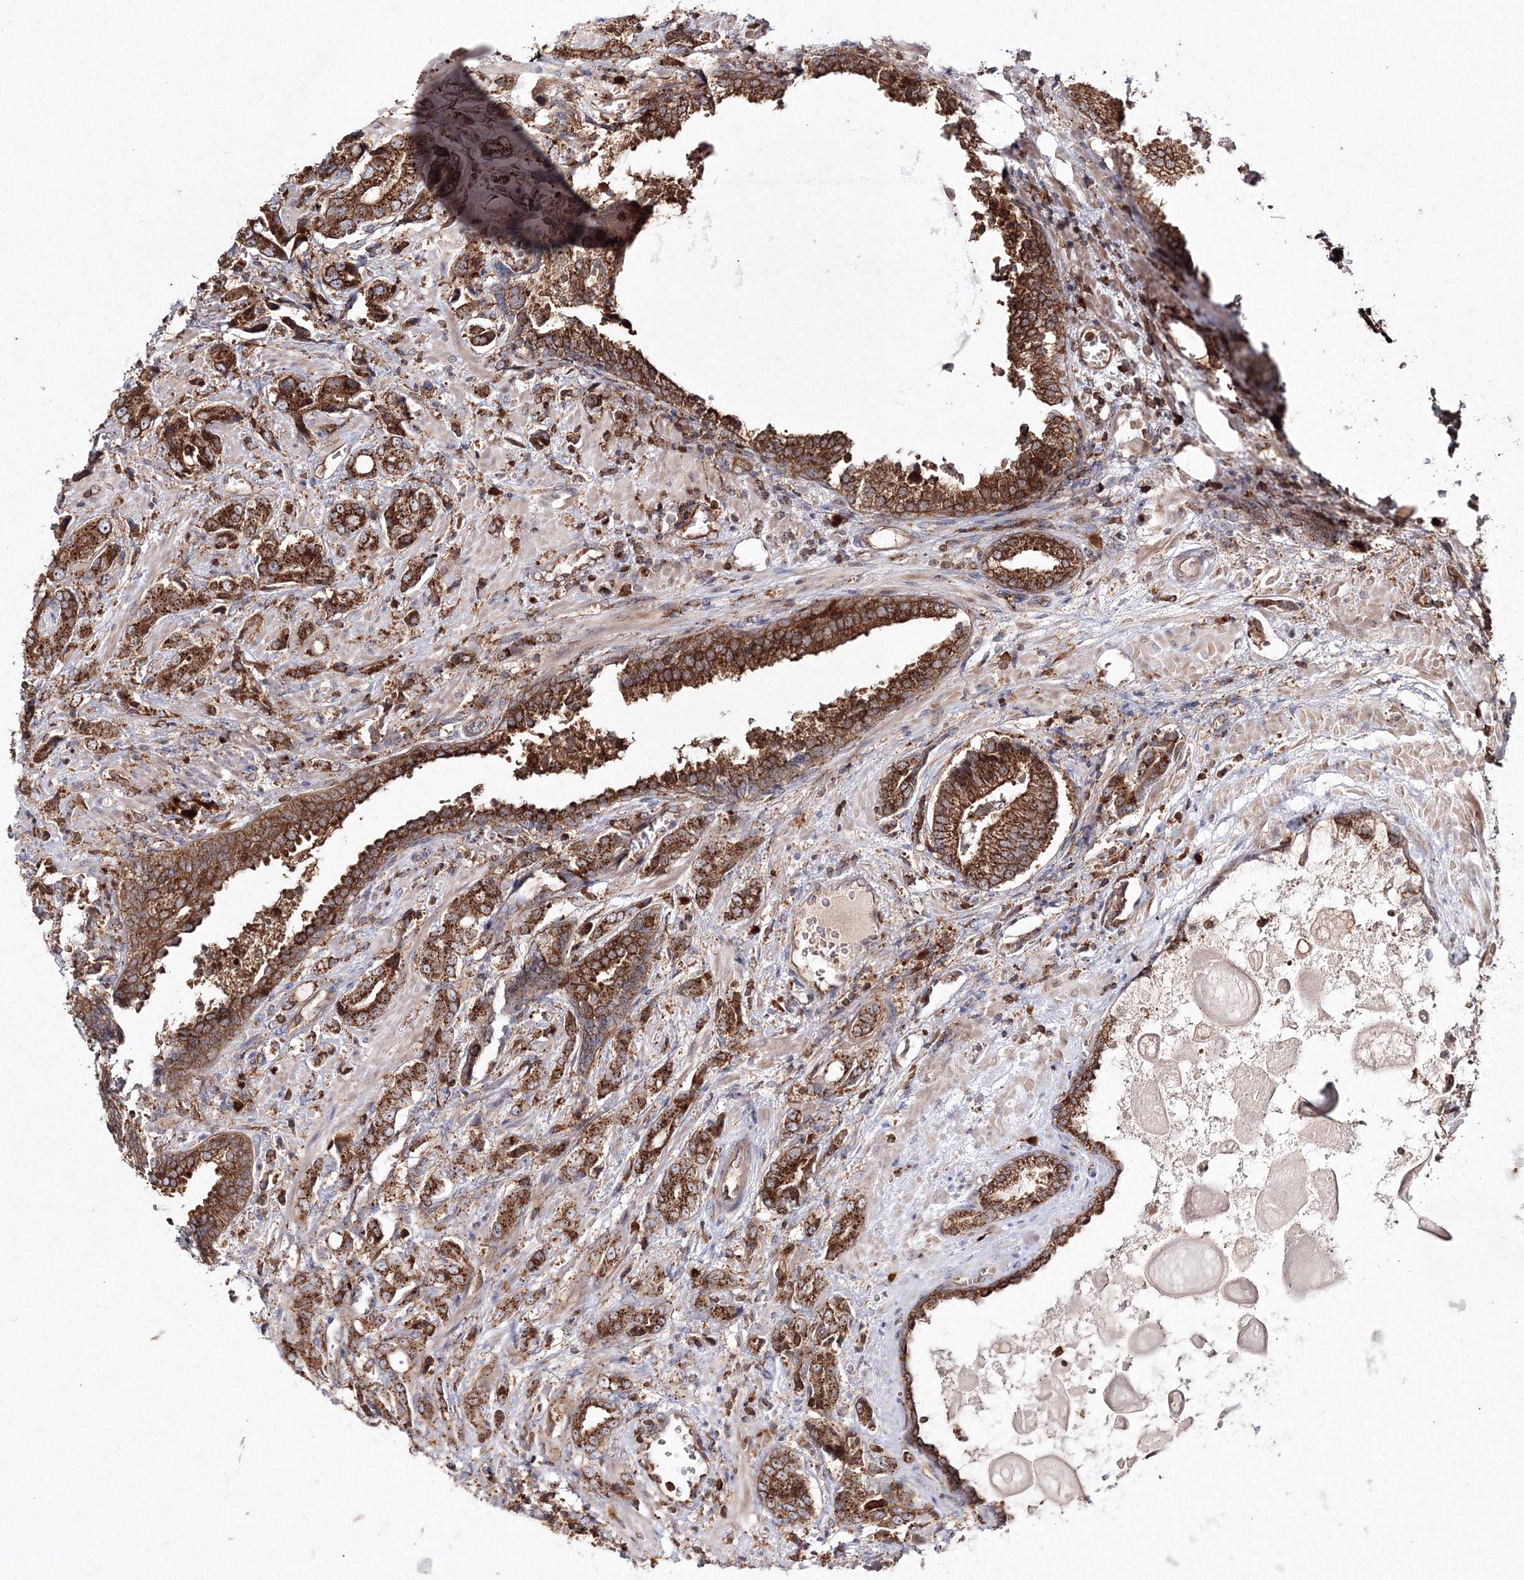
{"staining": {"intensity": "strong", "quantity": ">75%", "location": "cytoplasmic/membranous"}, "tissue": "prostate cancer", "cell_type": "Tumor cells", "image_type": "cancer", "snomed": [{"axis": "morphology", "description": "Adenocarcinoma, High grade"}, {"axis": "topography", "description": "Prostate"}], "caption": "Immunohistochemistry (IHC) photomicrograph of human prostate cancer stained for a protein (brown), which demonstrates high levels of strong cytoplasmic/membranous positivity in about >75% of tumor cells.", "gene": "ARCN1", "patient": {"sex": "male", "age": 57}}